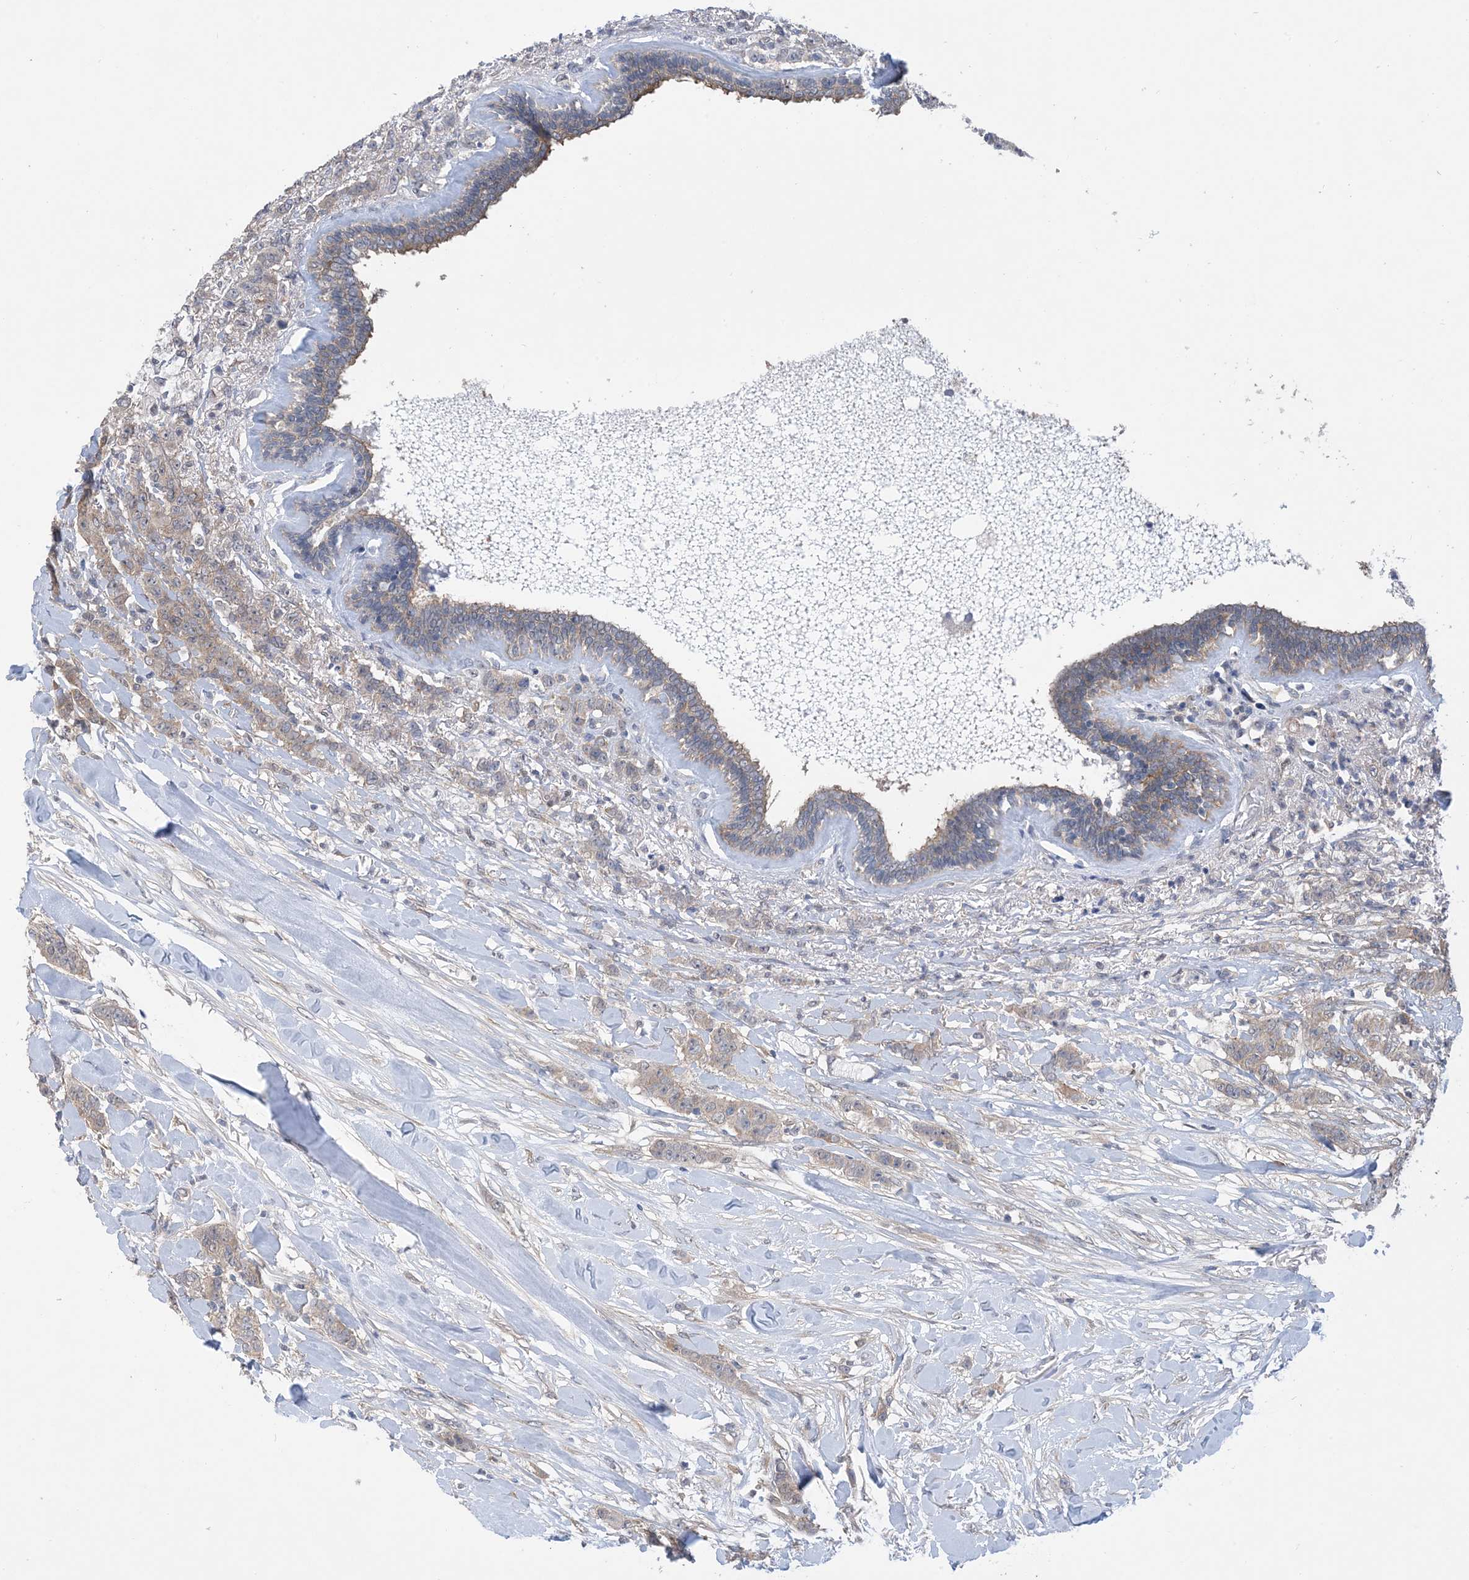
{"staining": {"intensity": "weak", "quantity": ">75%", "location": "cytoplasmic/membranous"}, "tissue": "breast cancer", "cell_type": "Tumor cells", "image_type": "cancer", "snomed": [{"axis": "morphology", "description": "Duct carcinoma"}, {"axis": "topography", "description": "Breast"}], "caption": "Protein expression analysis of human infiltrating ductal carcinoma (breast) reveals weak cytoplasmic/membranous staining in about >75% of tumor cells.", "gene": "EHBP1", "patient": {"sex": "female", "age": 40}}